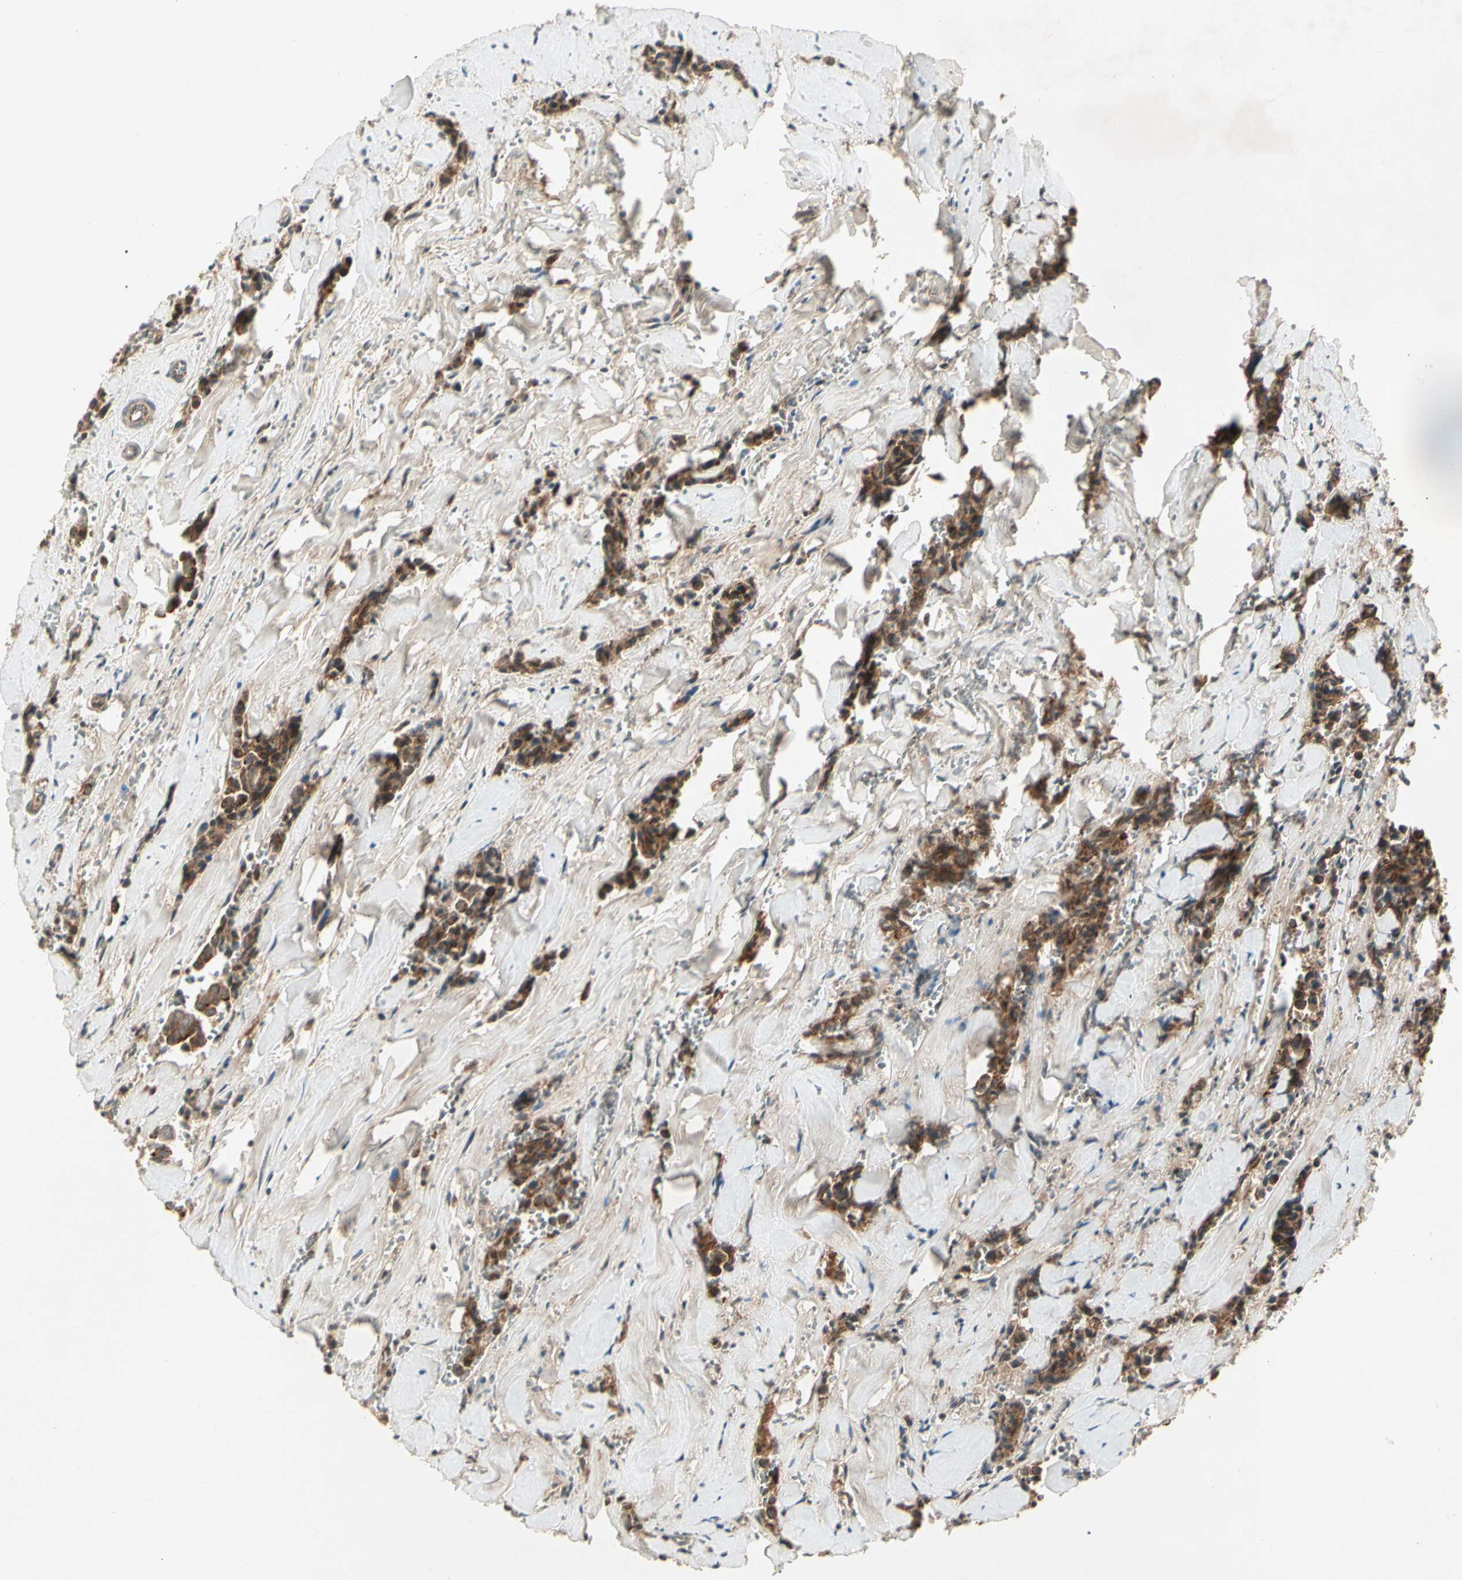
{"staining": {"intensity": "strong", "quantity": ">75%", "location": "cytoplasmic/membranous"}, "tissue": "head and neck cancer", "cell_type": "Tumor cells", "image_type": "cancer", "snomed": [{"axis": "morphology", "description": "Adenocarcinoma, NOS"}, {"axis": "topography", "description": "Salivary gland"}, {"axis": "topography", "description": "Head-Neck"}], "caption": "The immunohistochemical stain highlights strong cytoplasmic/membranous staining in tumor cells of head and neck adenocarcinoma tissue. The staining is performed using DAB brown chromogen to label protein expression. The nuclei are counter-stained blue using hematoxylin.", "gene": "FLOT1", "patient": {"sex": "female", "age": 59}}